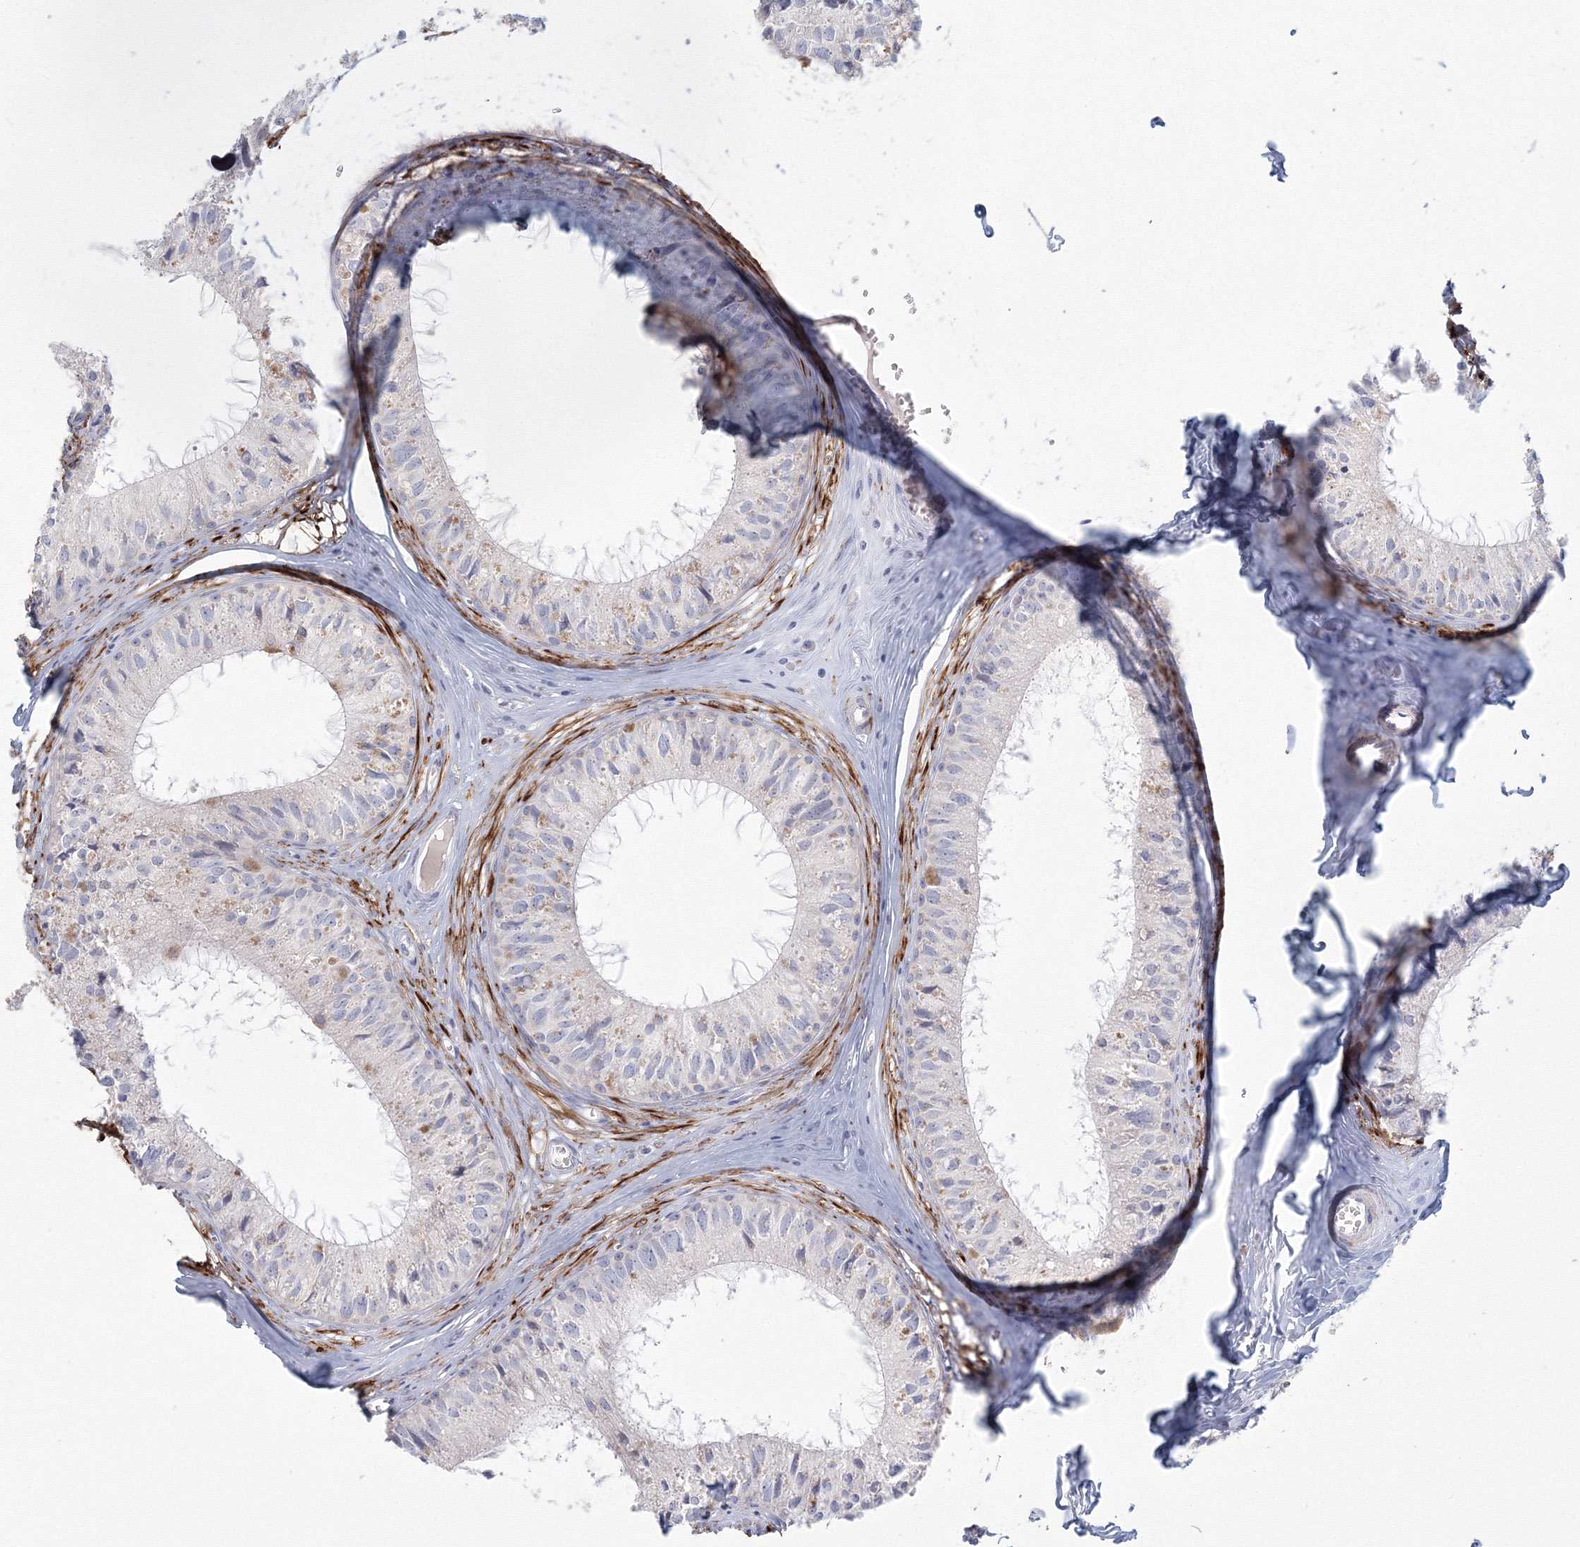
{"staining": {"intensity": "weak", "quantity": "<25%", "location": "cytoplasmic/membranous"}, "tissue": "epididymis", "cell_type": "Glandular cells", "image_type": "normal", "snomed": [{"axis": "morphology", "description": "Normal tissue, NOS"}, {"axis": "topography", "description": "Epididymis"}], "caption": "A micrograph of epididymis stained for a protein demonstrates no brown staining in glandular cells. (Brightfield microscopy of DAB immunohistochemistry at high magnification).", "gene": "TACC2", "patient": {"sex": "male", "age": 36}}